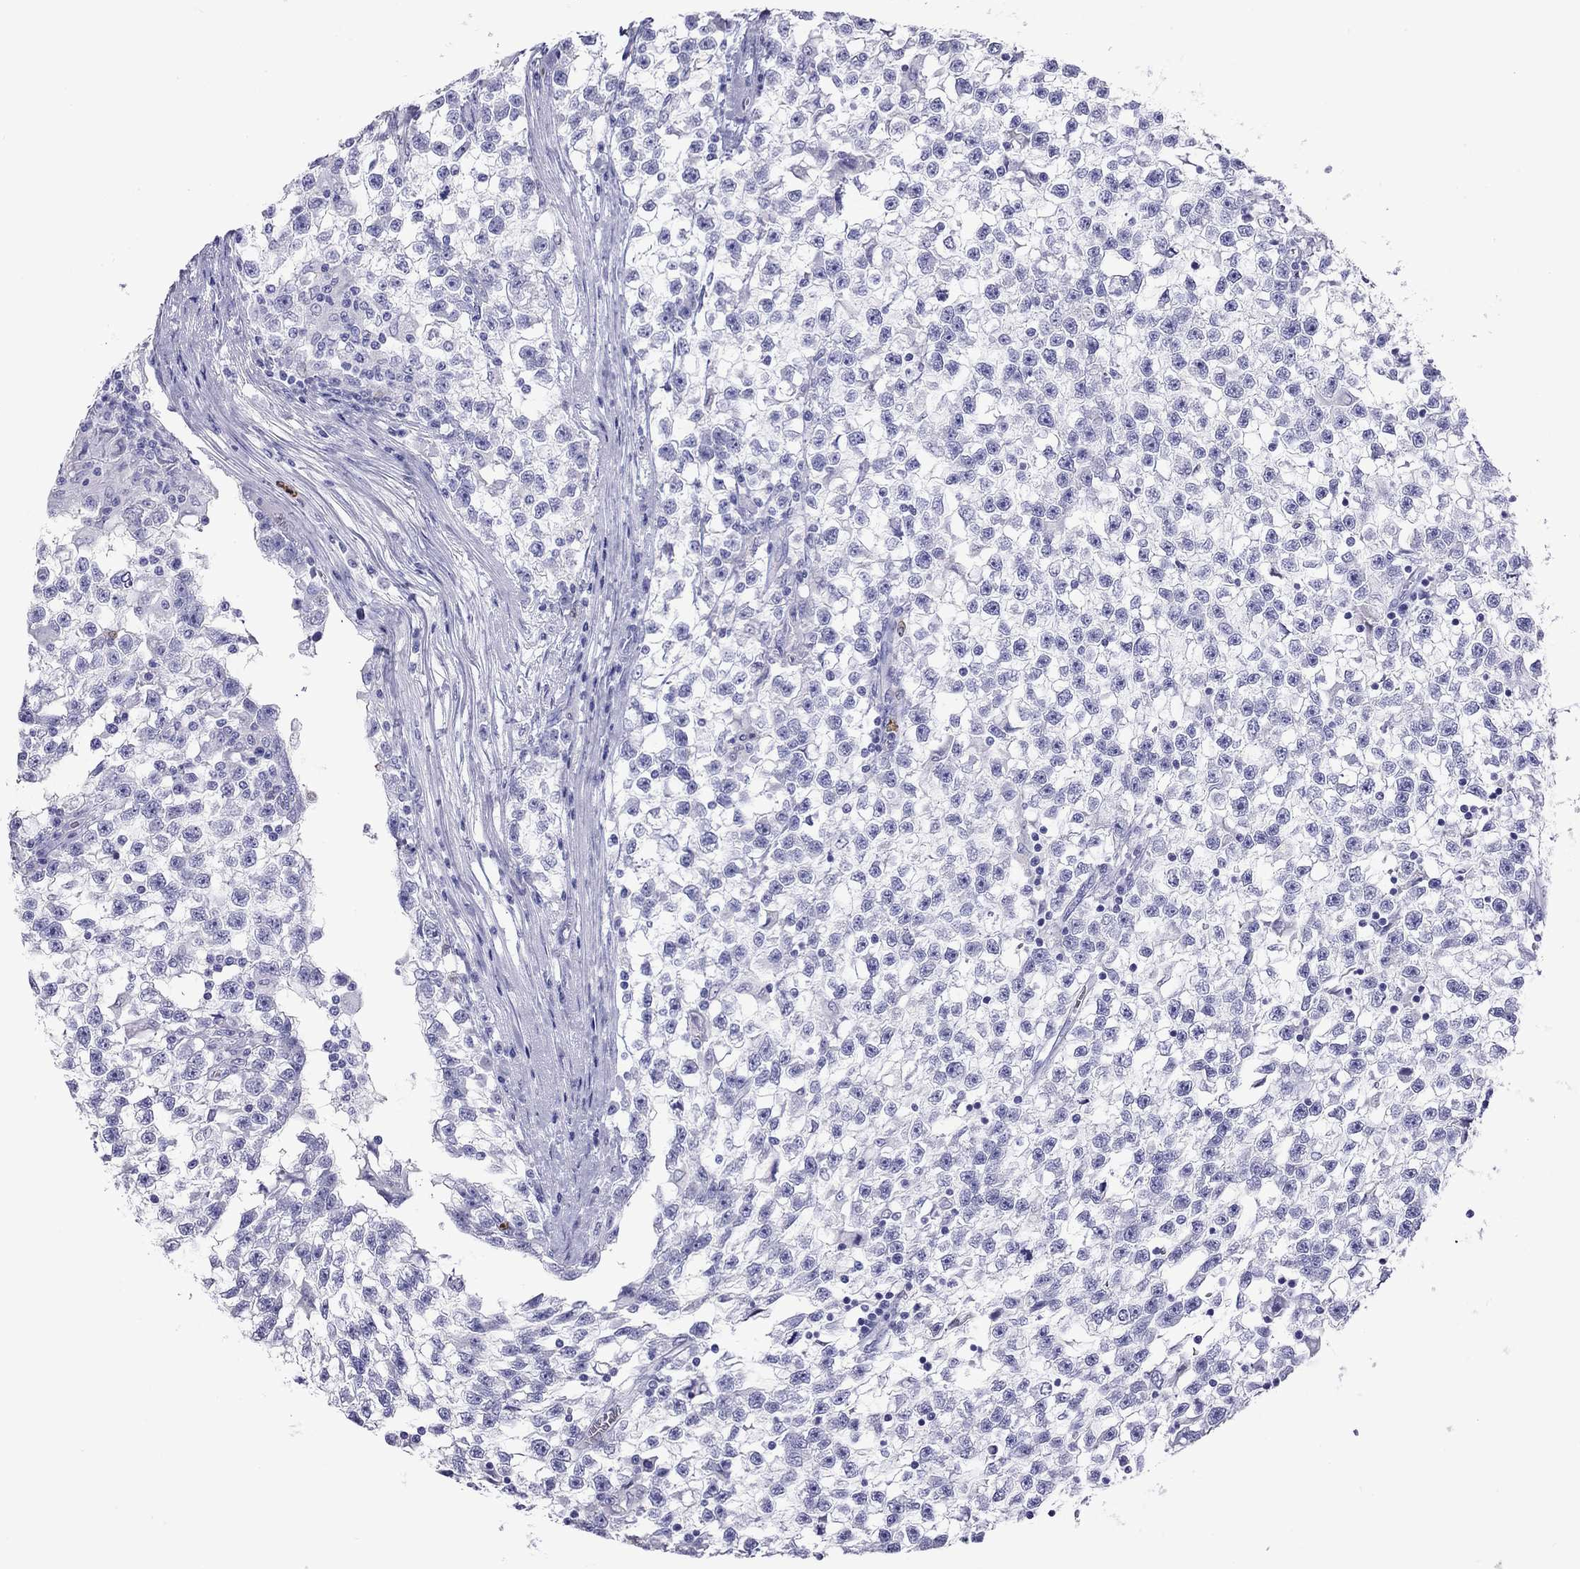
{"staining": {"intensity": "negative", "quantity": "none", "location": "none"}, "tissue": "testis cancer", "cell_type": "Tumor cells", "image_type": "cancer", "snomed": [{"axis": "morphology", "description": "Seminoma, NOS"}, {"axis": "topography", "description": "Testis"}], "caption": "The image shows no staining of tumor cells in testis cancer (seminoma).", "gene": "SLAMF1", "patient": {"sex": "male", "age": 31}}